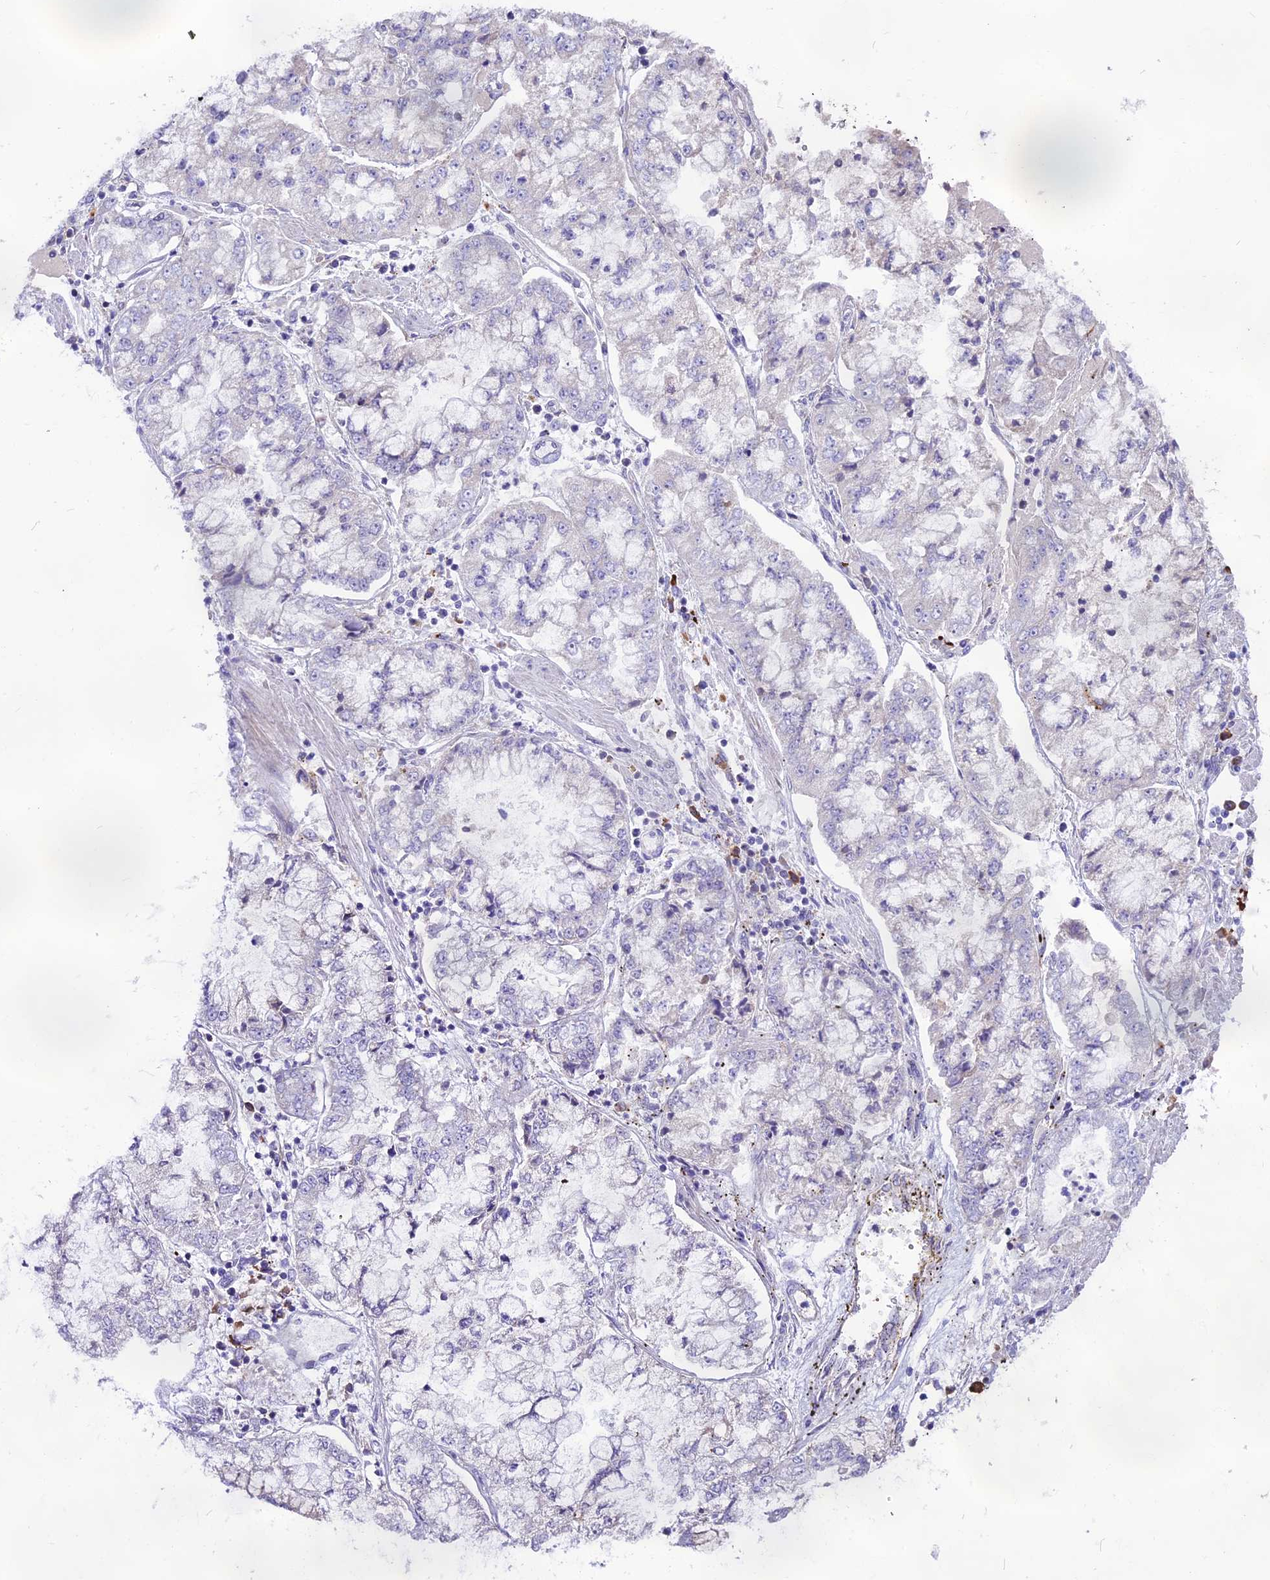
{"staining": {"intensity": "negative", "quantity": "none", "location": "none"}, "tissue": "stomach cancer", "cell_type": "Tumor cells", "image_type": "cancer", "snomed": [{"axis": "morphology", "description": "Adenocarcinoma, NOS"}, {"axis": "topography", "description": "Stomach"}], "caption": "High power microscopy photomicrograph of an immunohistochemistry (IHC) micrograph of stomach cancer, revealing no significant expression in tumor cells.", "gene": "THRSP", "patient": {"sex": "male", "age": 76}}